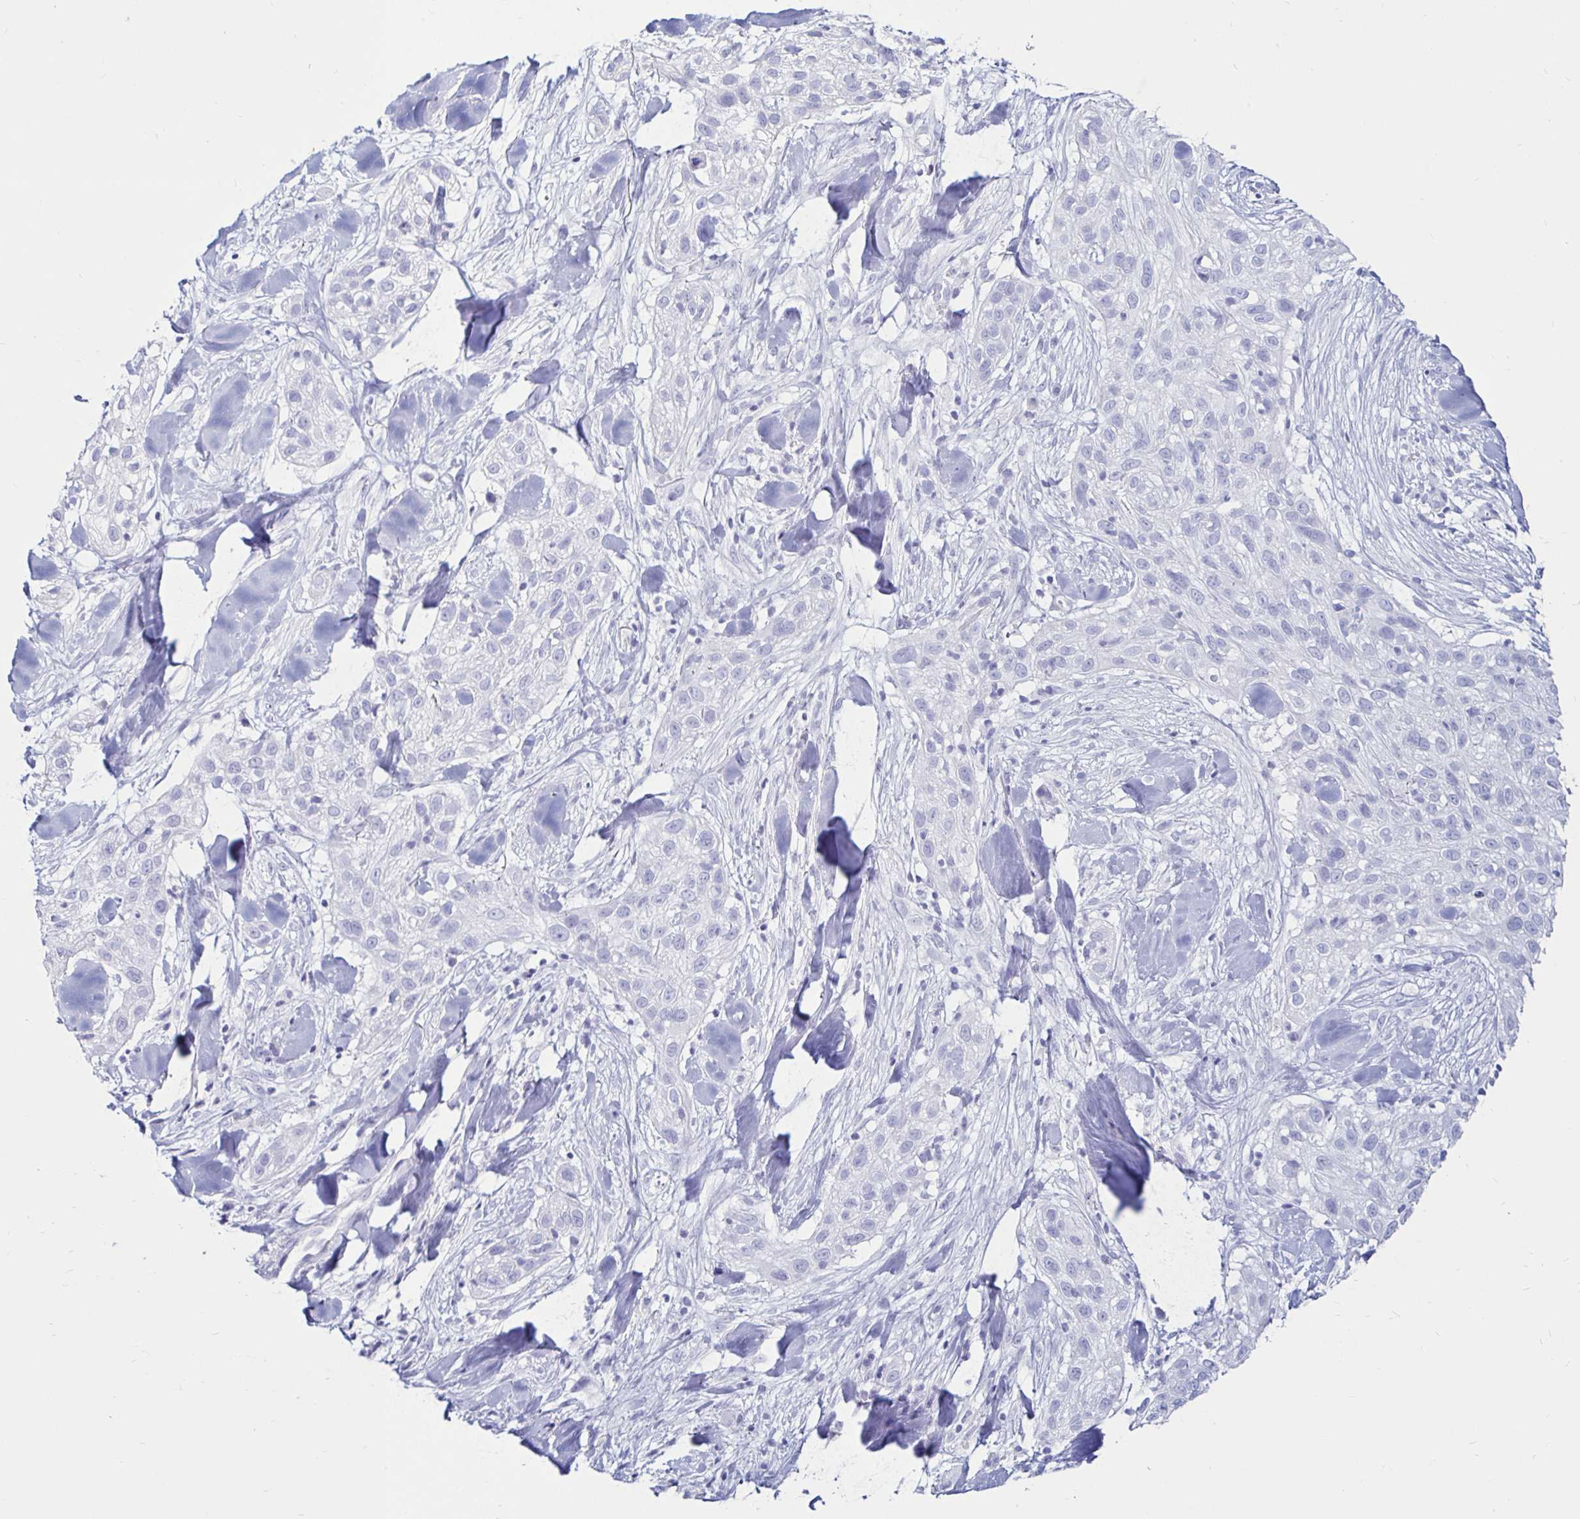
{"staining": {"intensity": "negative", "quantity": "none", "location": "none"}, "tissue": "skin cancer", "cell_type": "Tumor cells", "image_type": "cancer", "snomed": [{"axis": "morphology", "description": "Squamous cell carcinoma, NOS"}, {"axis": "topography", "description": "Skin"}], "caption": "This is an IHC image of skin cancer. There is no expression in tumor cells.", "gene": "TIMP1", "patient": {"sex": "male", "age": 82}}